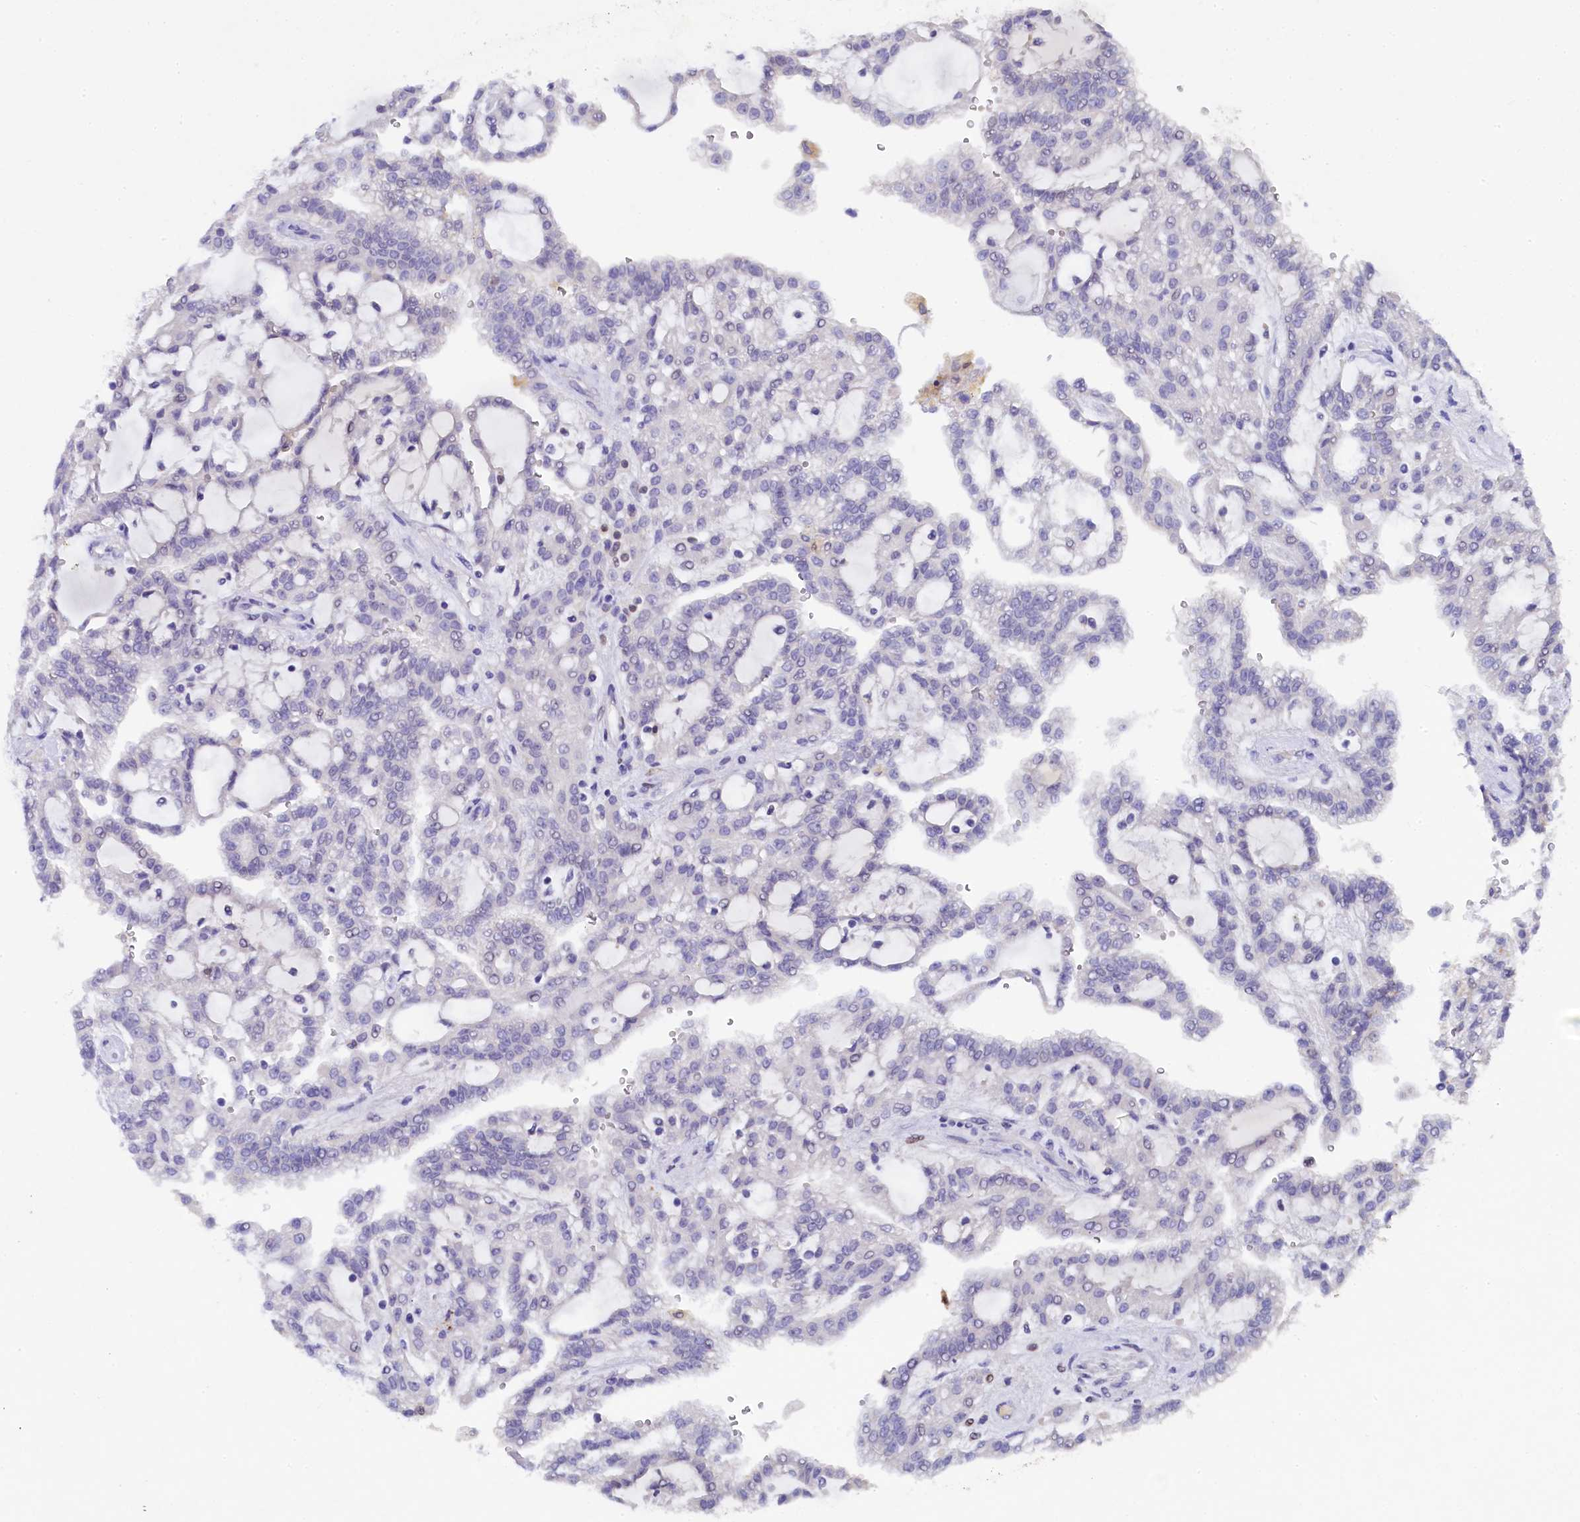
{"staining": {"intensity": "negative", "quantity": "none", "location": "none"}, "tissue": "renal cancer", "cell_type": "Tumor cells", "image_type": "cancer", "snomed": [{"axis": "morphology", "description": "Adenocarcinoma, NOS"}, {"axis": "topography", "description": "Kidney"}], "caption": "A high-resolution image shows immunohistochemistry staining of adenocarcinoma (renal), which demonstrates no significant staining in tumor cells.", "gene": "TGDS", "patient": {"sex": "male", "age": 63}}